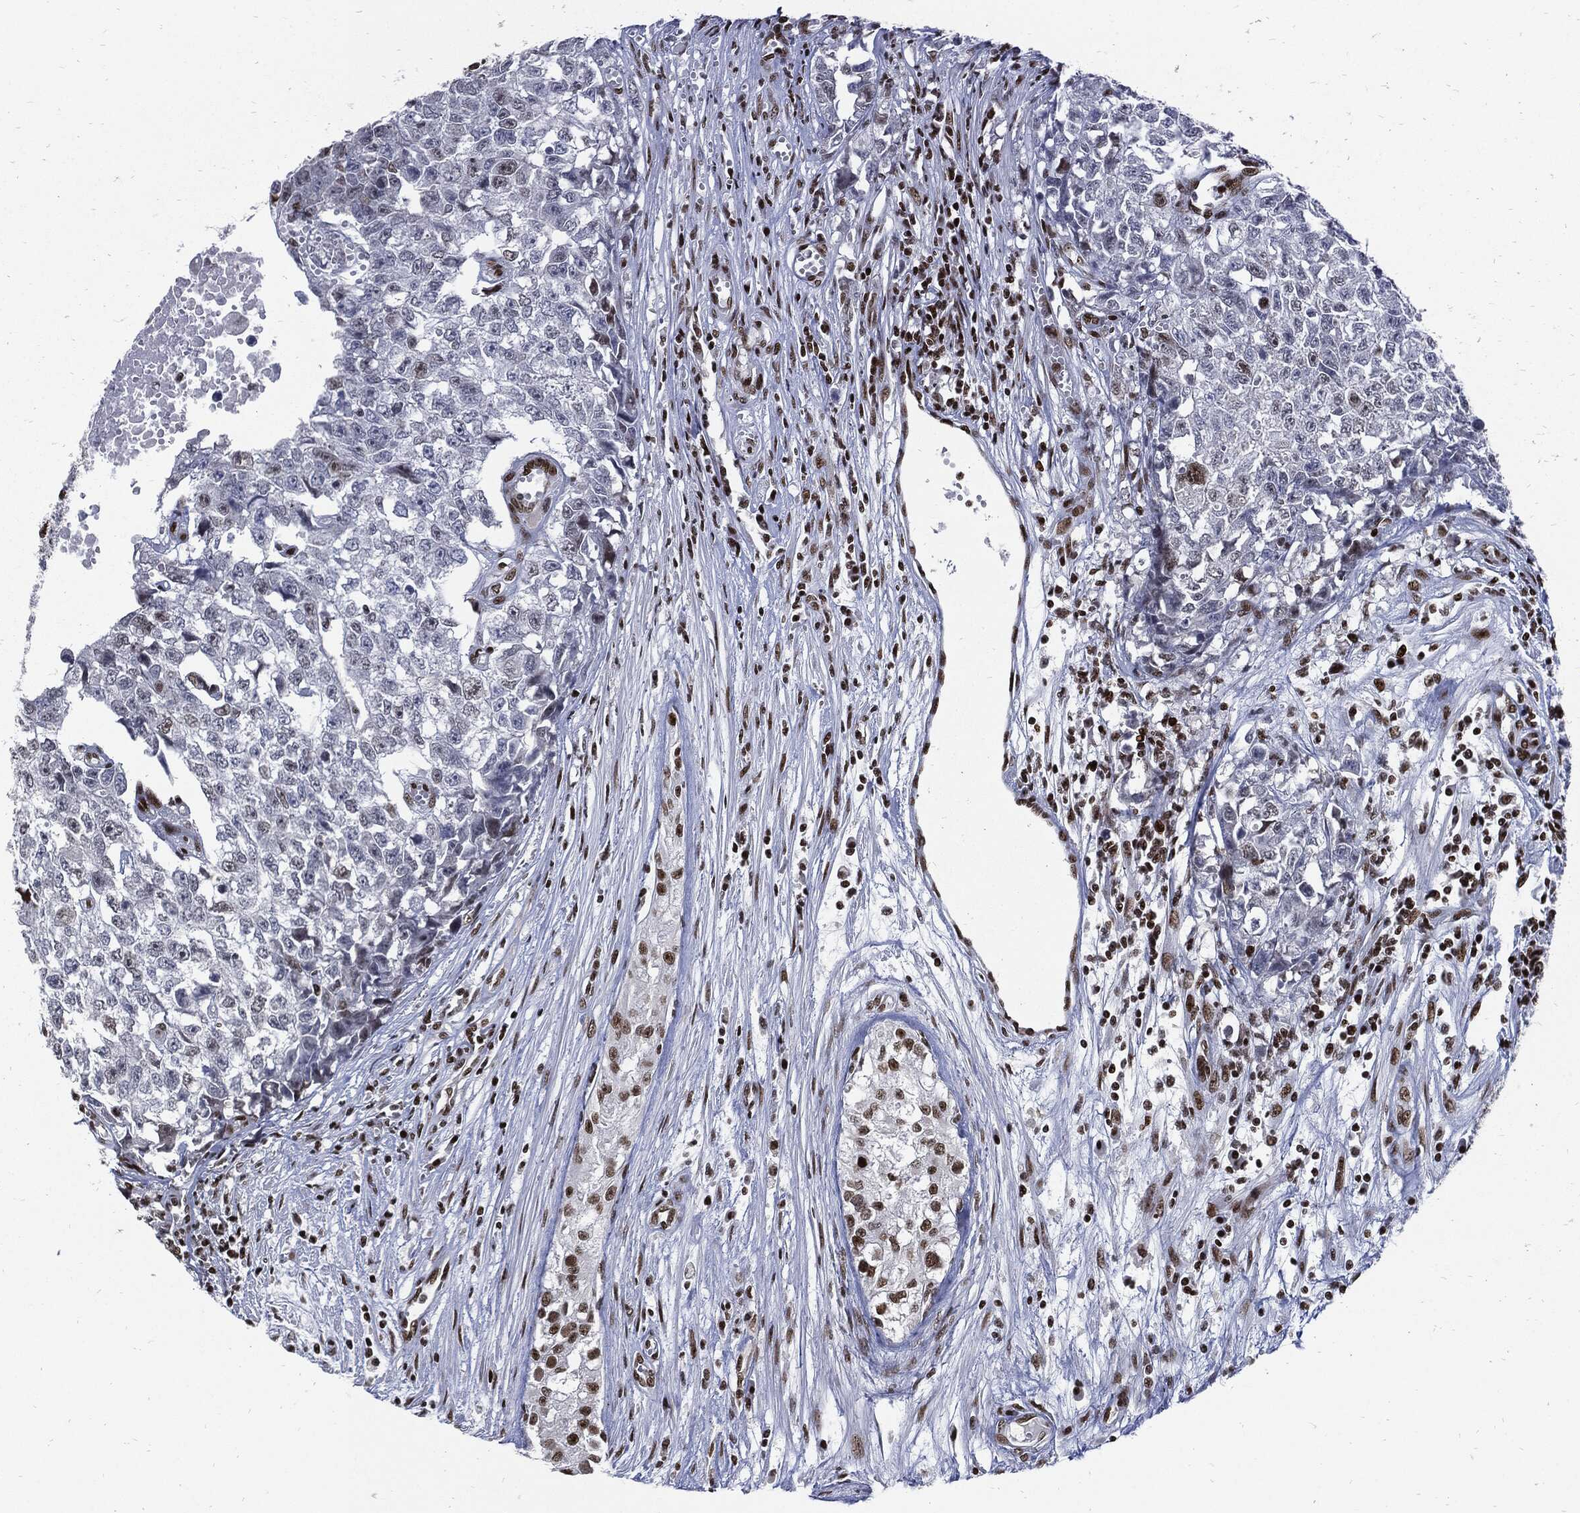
{"staining": {"intensity": "negative", "quantity": "none", "location": "none"}, "tissue": "testis cancer", "cell_type": "Tumor cells", "image_type": "cancer", "snomed": [{"axis": "morphology", "description": "Seminoma, NOS"}, {"axis": "morphology", "description": "Carcinoma, Embryonal, NOS"}, {"axis": "topography", "description": "Testis"}], "caption": "A photomicrograph of testis cancer stained for a protein displays no brown staining in tumor cells.", "gene": "TERF2", "patient": {"sex": "male", "age": 22}}